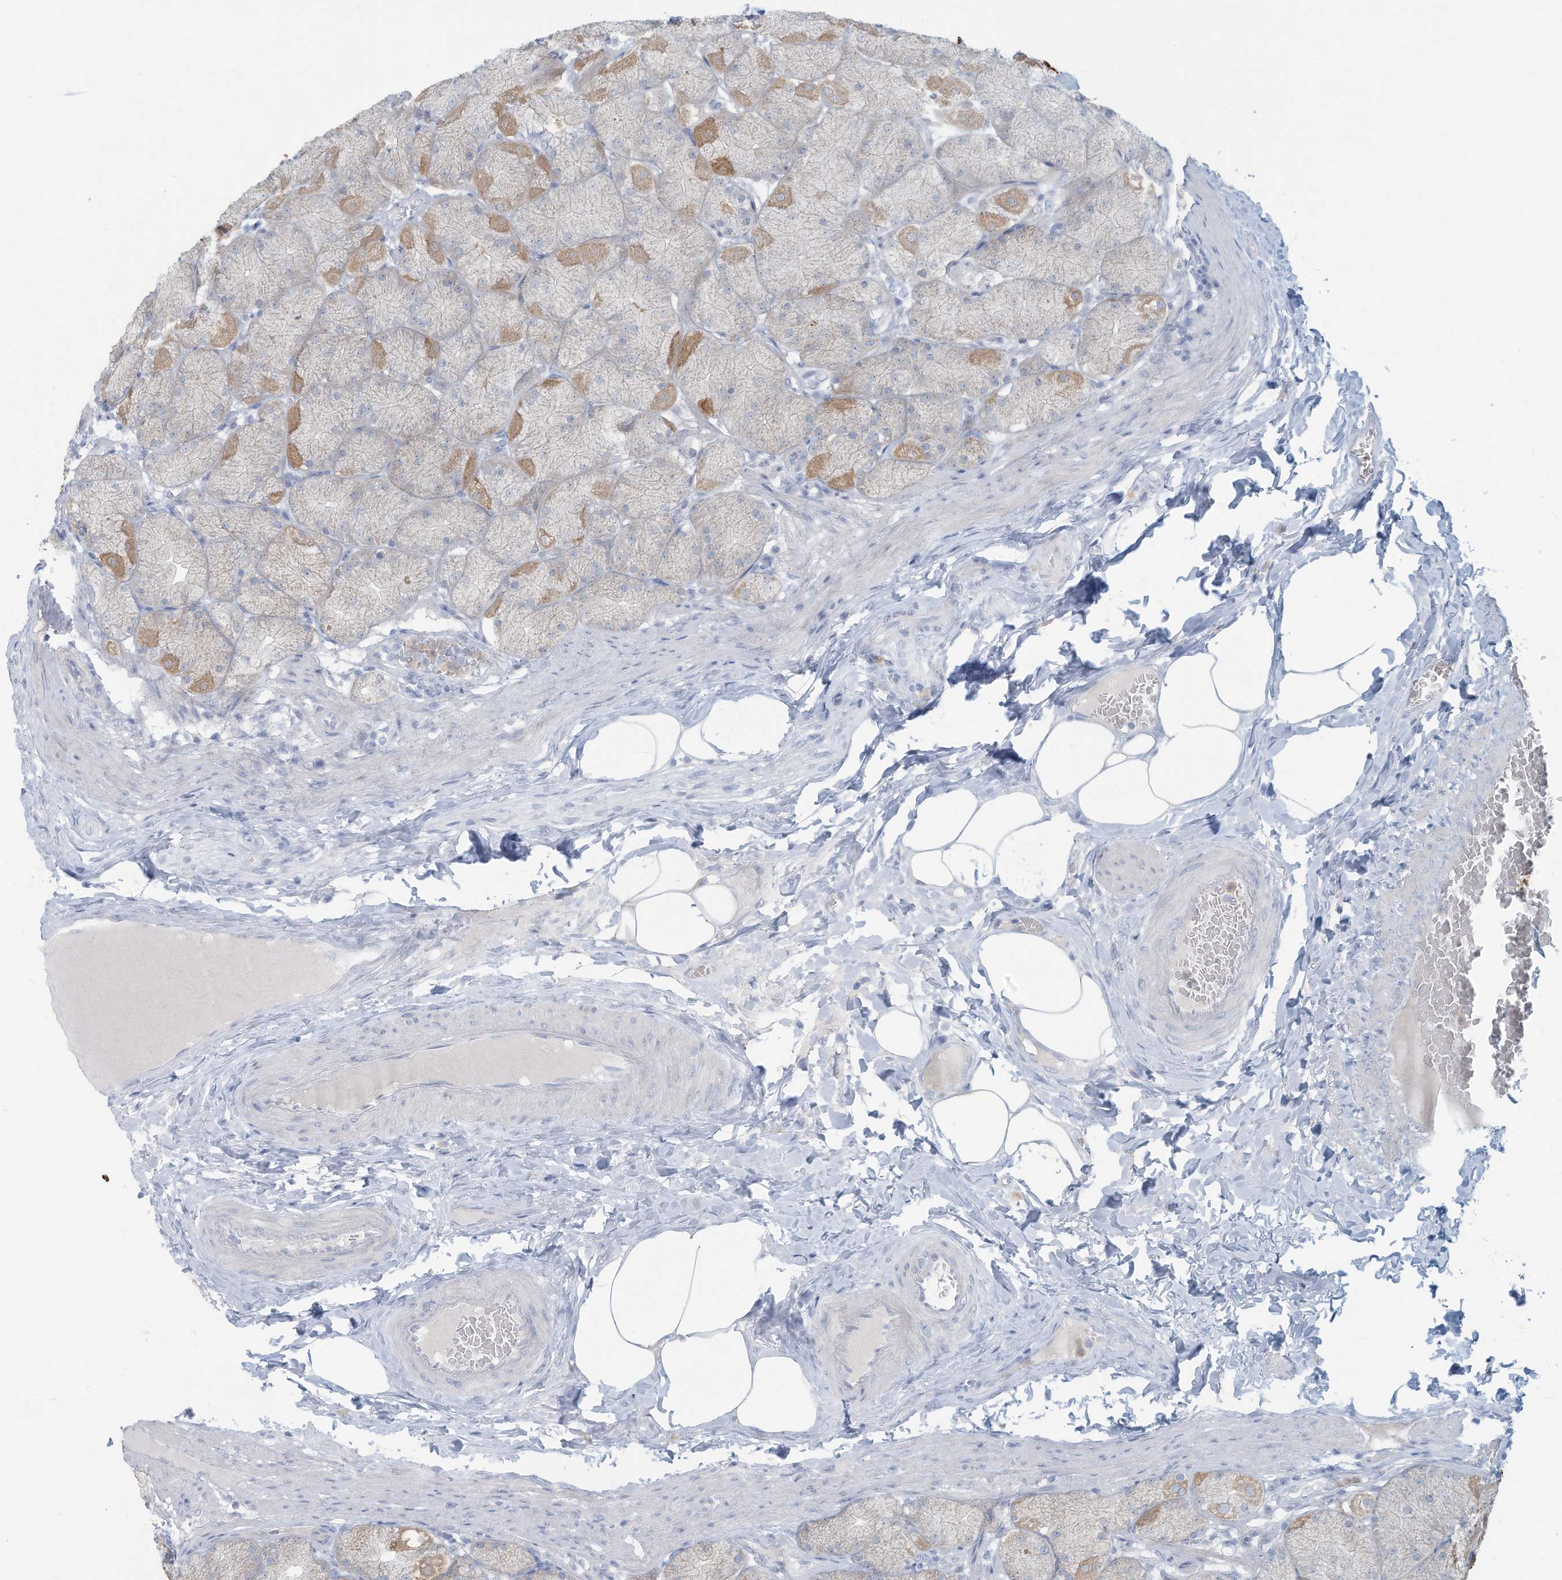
{"staining": {"intensity": "strong", "quantity": "25%-75%", "location": "cytoplasmic/membranous,nuclear"}, "tissue": "stomach", "cell_type": "Glandular cells", "image_type": "normal", "snomed": [{"axis": "morphology", "description": "Normal tissue, NOS"}, {"axis": "topography", "description": "Stomach, upper"}], "caption": "An image showing strong cytoplasmic/membranous,nuclear staining in approximately 25%-75% of glandular cells in unremarkable stomach, as visualized by brown immunohistochemical staining.", "gene": "ERI2", "patient": {"sex": "female", "age": 56}}